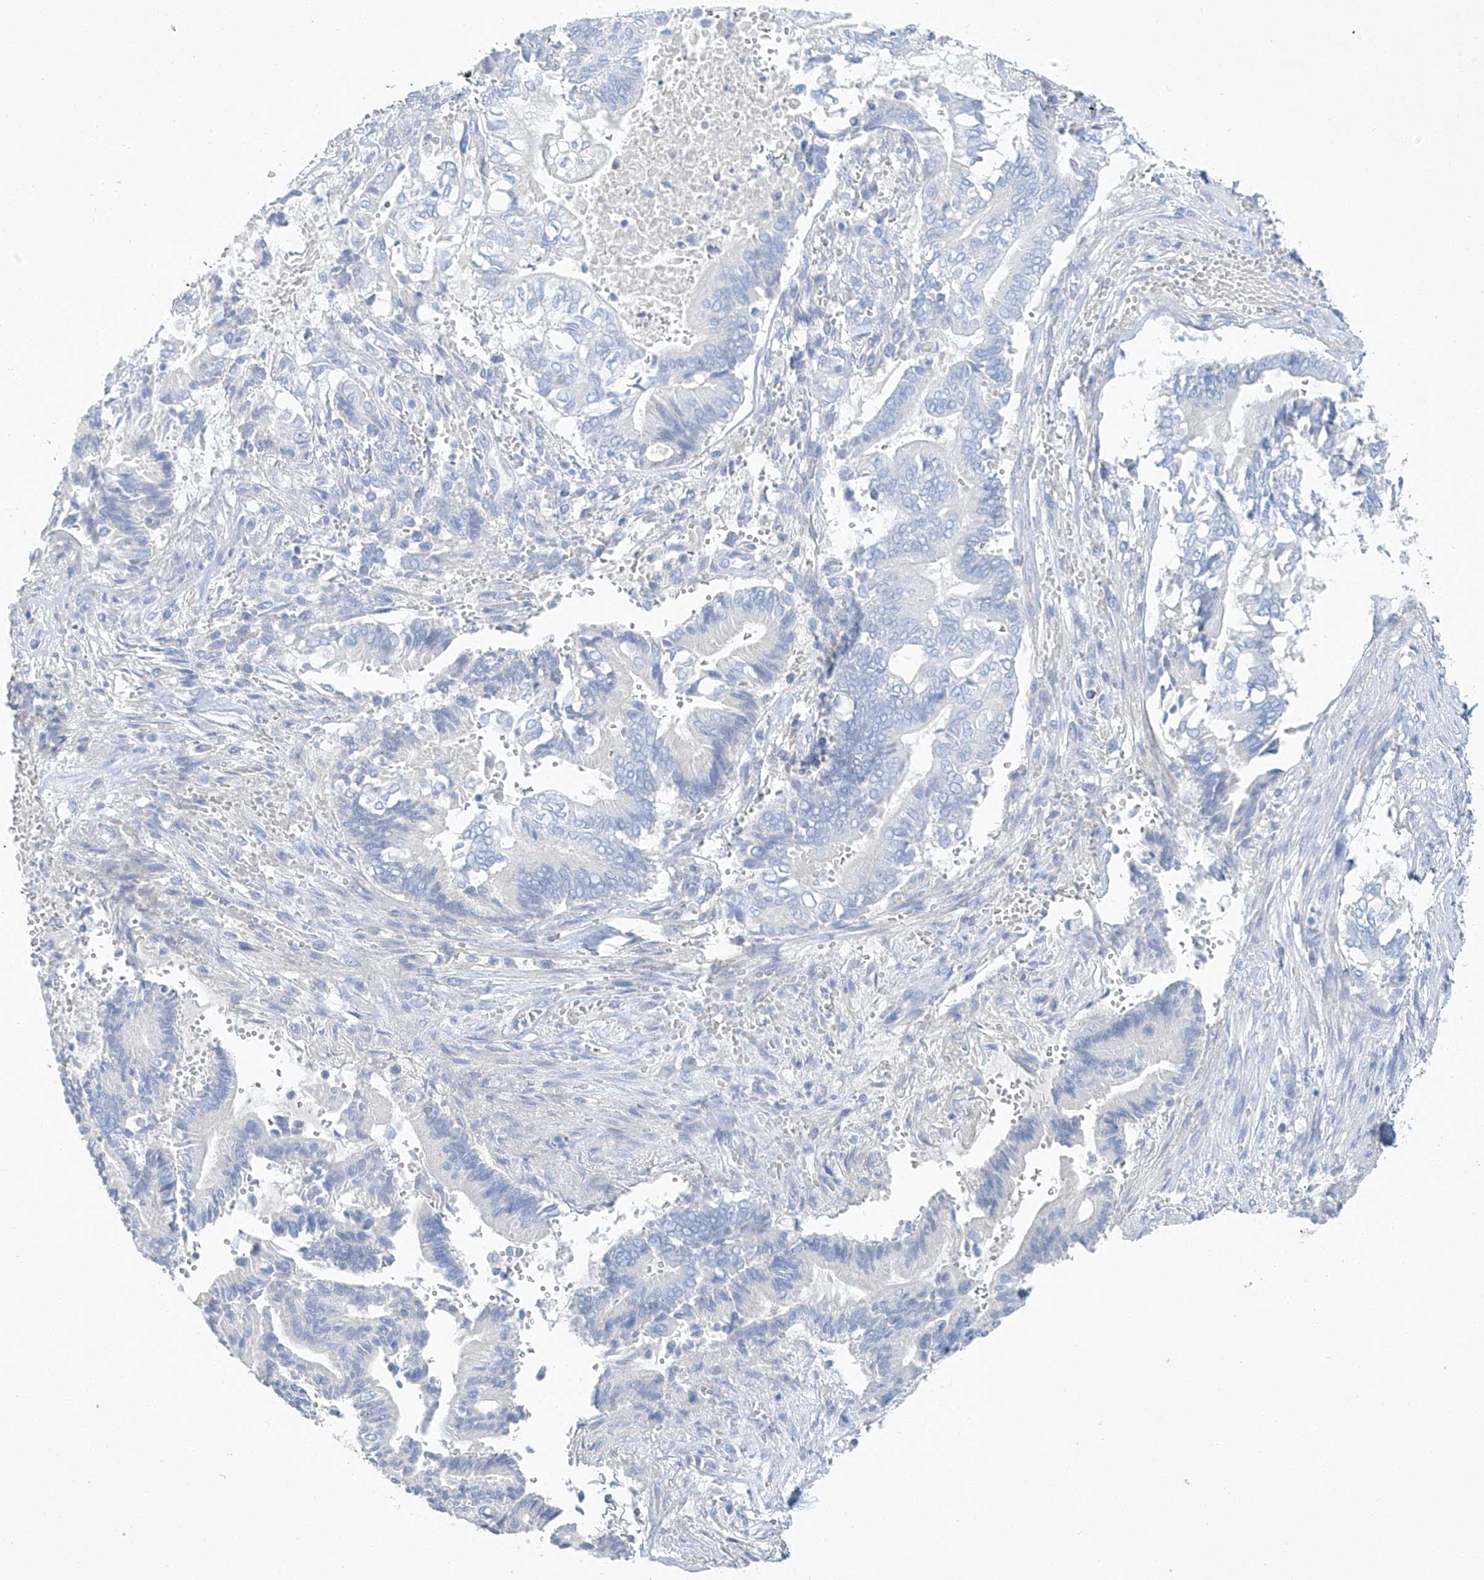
{"staining": {"intensity": "negative", "quantity": "none", "location": "none"}, "tissue": "pancreatic cancer", "cell_type": "Tumor cells", "image_type": "cancer", "snomed": [{"axis": "morphology", "description": "Adenocarcinoma, NOS"}, {"axis": "topography", "description": "Pancreas"}], "caption": "Immunohistochemistry (IHC) photomicrograph of neoplastic tissue: human pancreatic adenocarcinoma stained with DAB demonstrates no significant protein expression in tumor cells.", "gene": "C1orf87", "patient": {"sex": "male", "age": 68}}